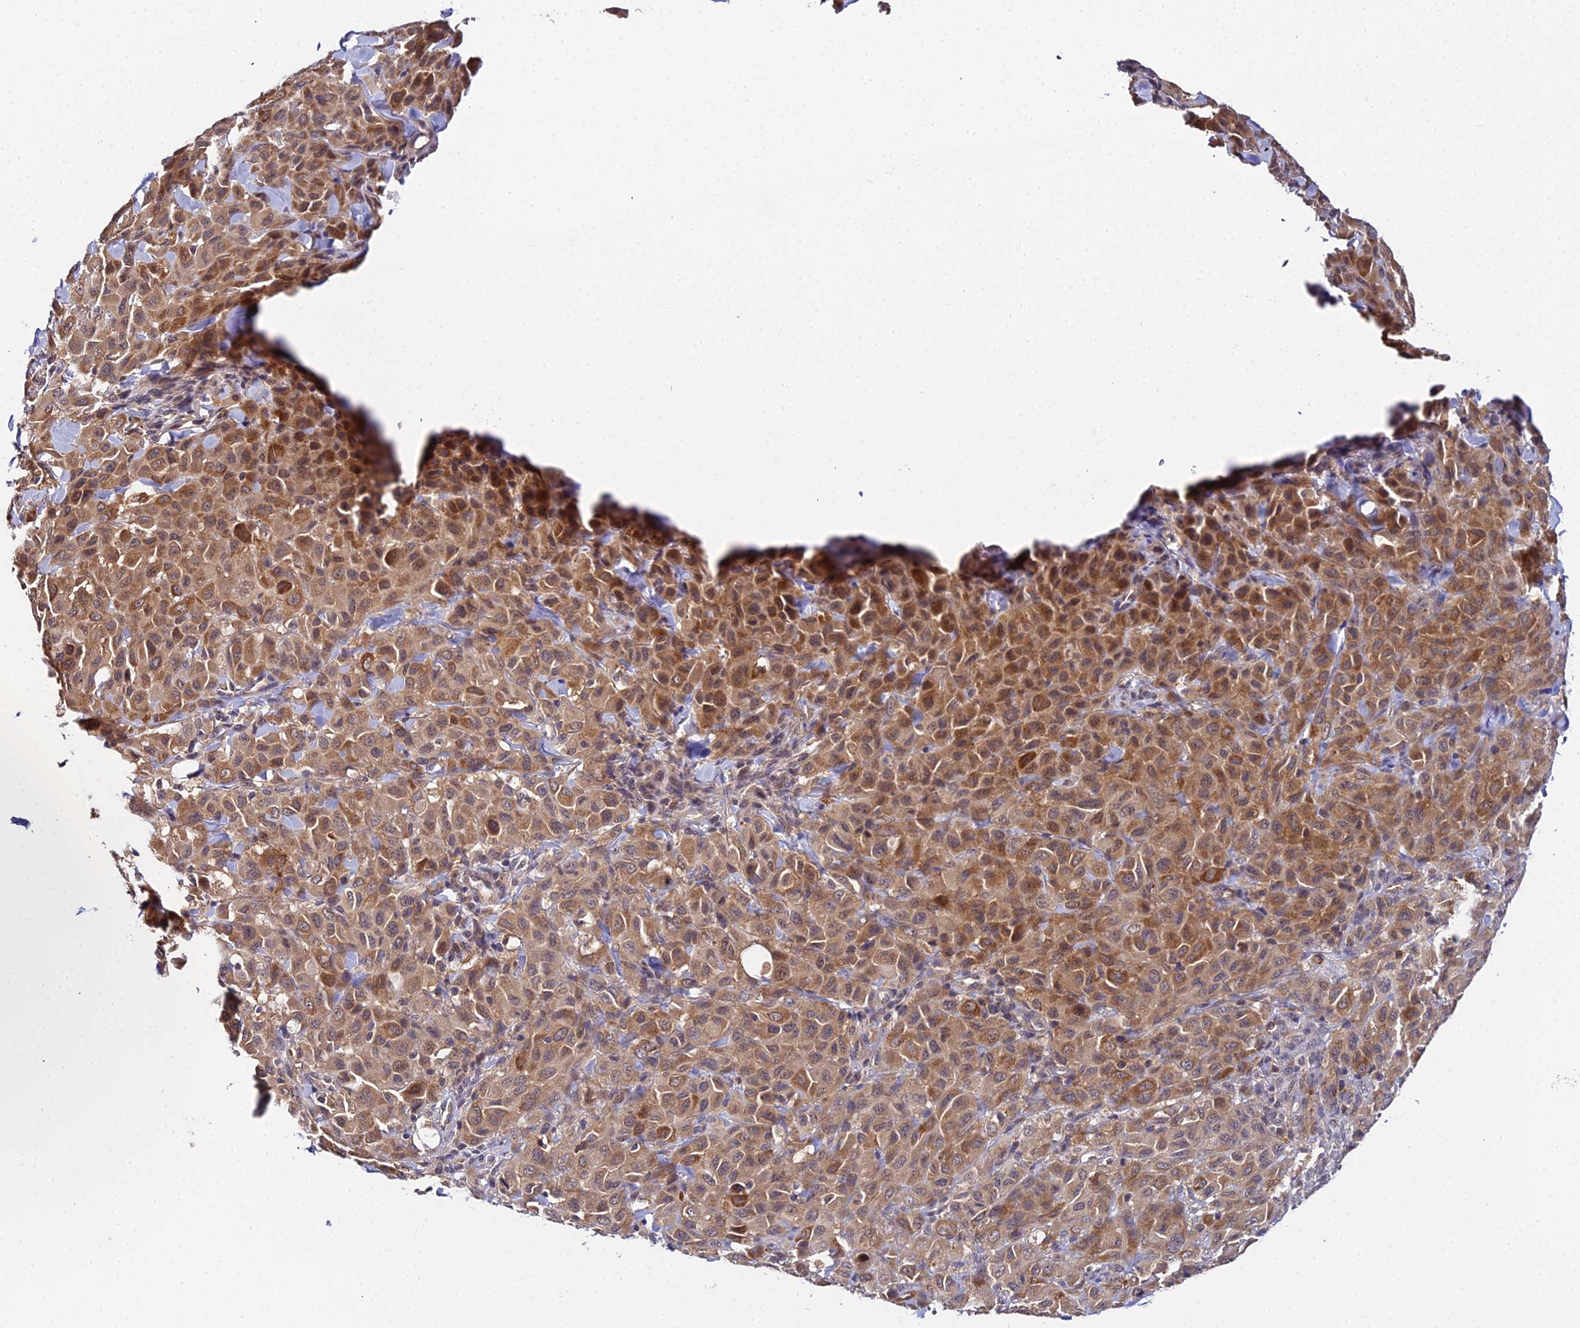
{"staining": {"intensity": "moderate", "quantity": ">75%", "location": "cytoplasmic/membranous"}, "tissue": "melanoma", "cell_type": "Tumor cells", "image_type": "cancer", "snomed": [{"axis": "morphology", "description": "Malignant melanoma, Metastatic site"}, {"axis": "topography", "description": "Skin"}], "caption": "Moderate cytoplasmic/membranous staining for a protein is present in about >75% of tumor cells of malignant melanoma (metastatic site) using immunohistochemistry.", "gene": "ZBED8", "patient": {"sex": "female", "age": 81}}